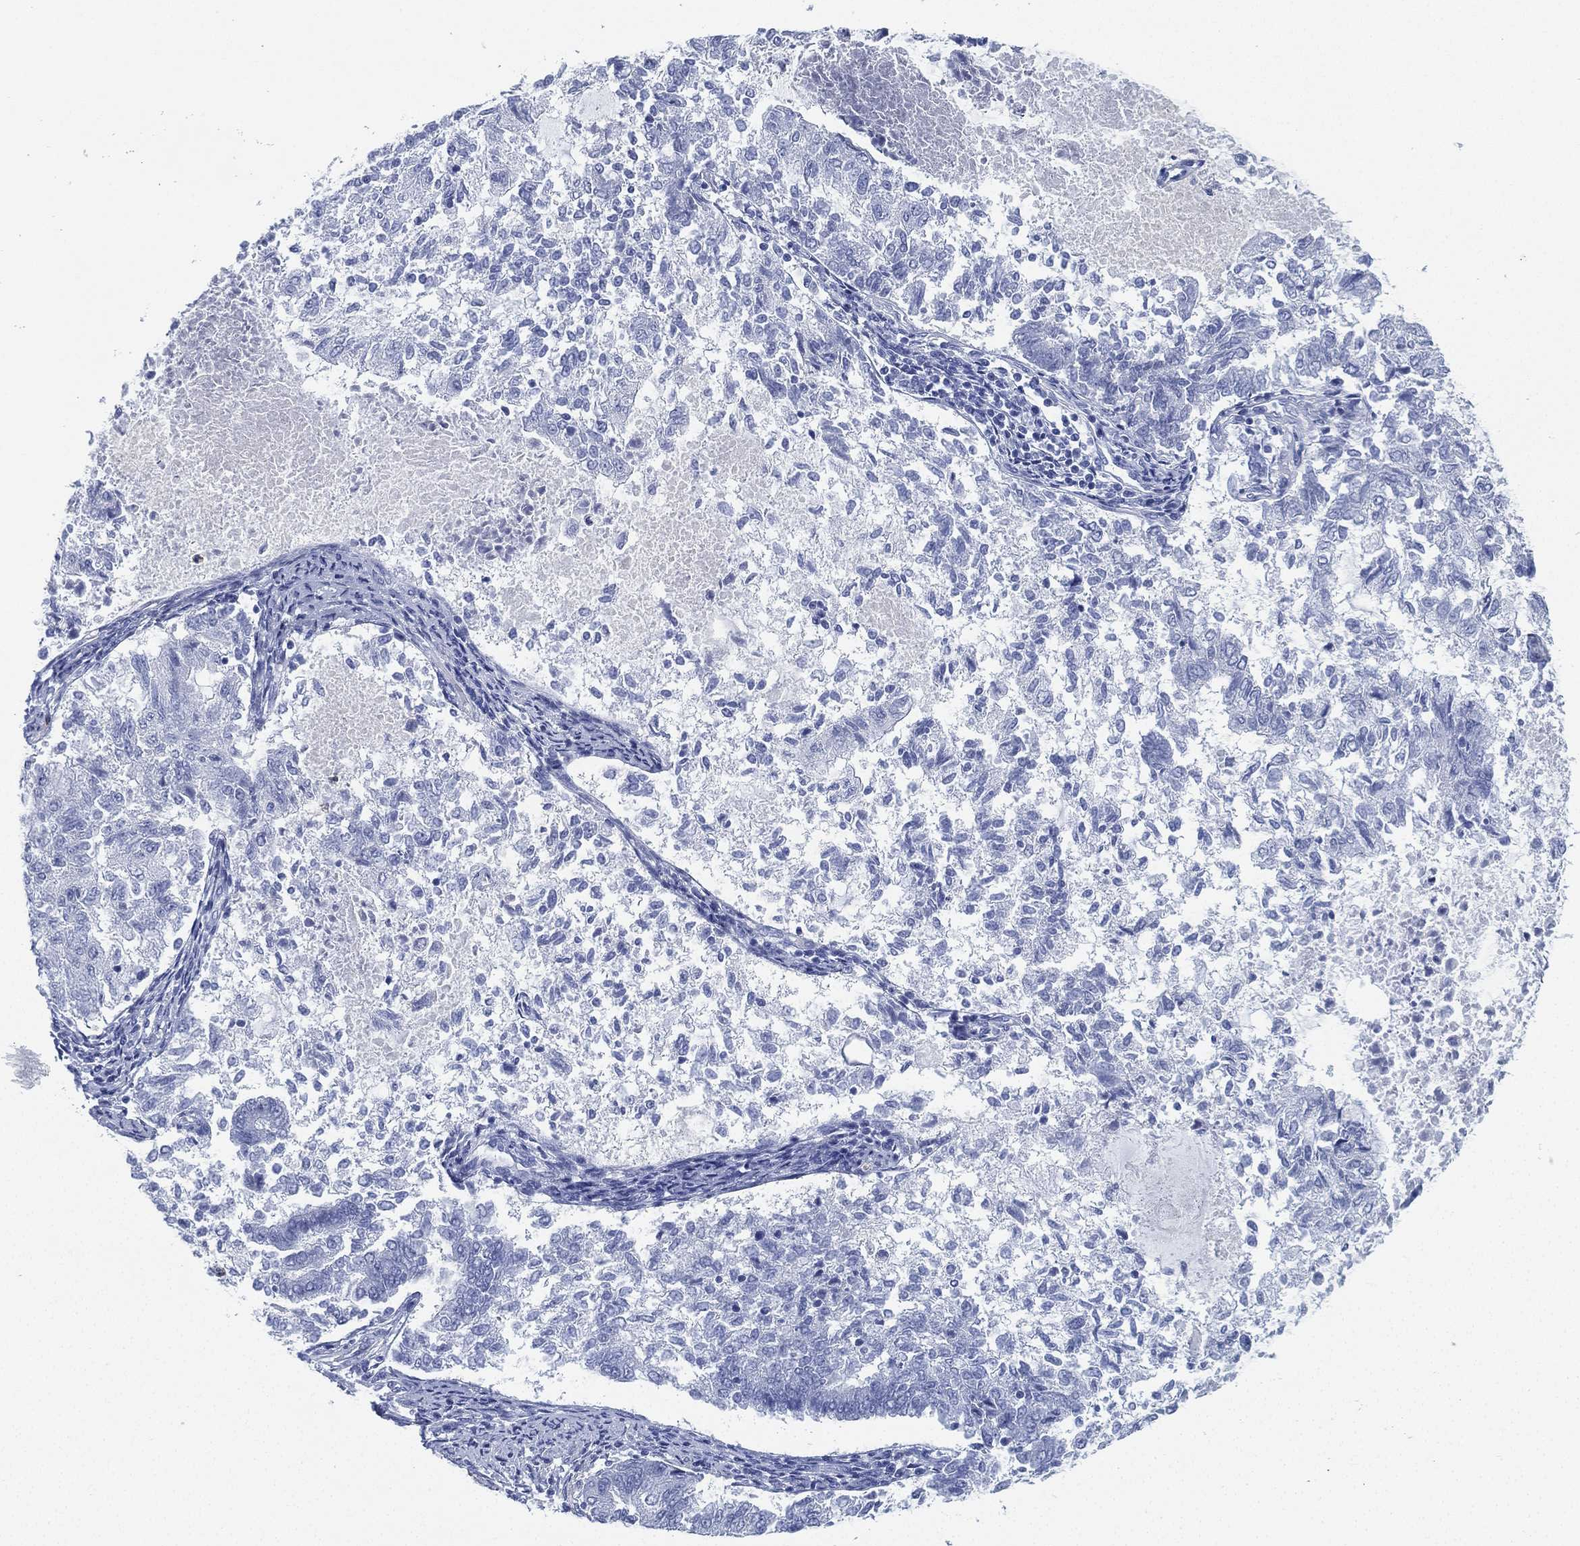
{"staining": {"intensity": "negative", "quantity": "none", "location": "none"}, "tissue": "endometrial cancer", "cell_type": "Tumor cells", "image_type": "cancer", "snomed": [{"axis": "morphology", "description": "Adenocarcinoma, NOS"}, {"axis": "topography", "description": "Endometrium"}], "caption": "DAB immunohistochemical staining of human endometrial cancer (adenocarcinoma) reveals no significant expression in tumor cells. (DAB (3,3'-diaminobenzidine) immunohistochemistry, high magnification).", "gene": "DEFB121", "patient": {"sex": "female", "age": 65}}